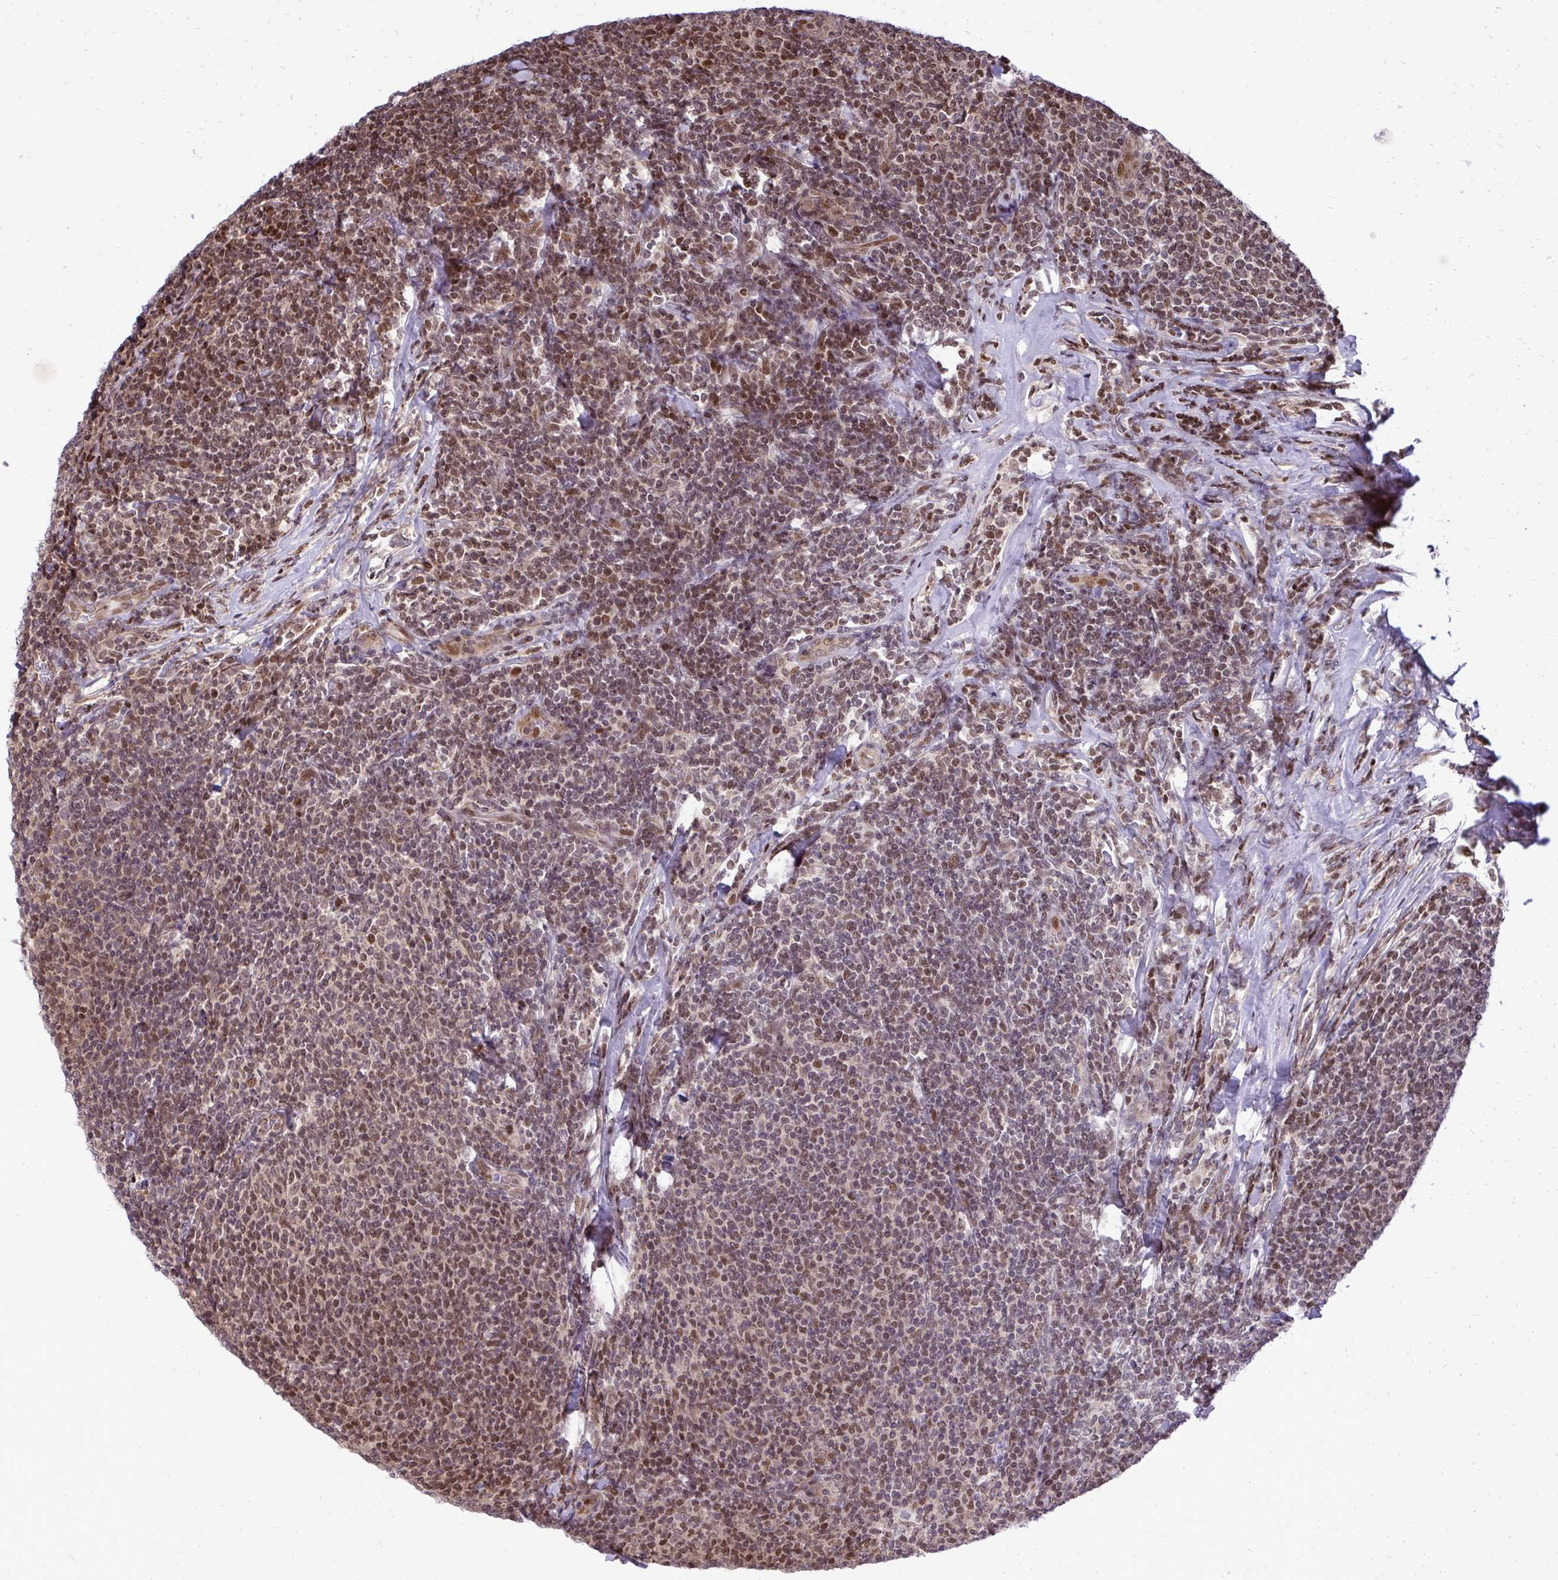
{"staining": {"intensity": "moderate", "quantity": ">75%", "location": "nuclear"}, "tissue": "lymphoma", "cell_type": "Tumor cells", "image_type": "cancer", "snomed": [{"axis": "morphology", "description": "Malignant lymphoma, non-Hodgkin's type, Low grade"}, {"axis": "topography", "description": "Lymph node"}], "caption": "Immunohistochemistry staining of malignant lymphoma, non-Hodgkin's type (low-grade), which exhibits medium levels of moderate nuclear positivity in about >75% of tumor cells indicating moderate nuclear protein staining. The staining was performed using DAB (3,3'-diaminobenzidine) (brown) for protein detection and nuclei were counterstained in hematoxylin (blue).", "gene": "PIGY", "patient": {"sex": "male", "age": 52}}